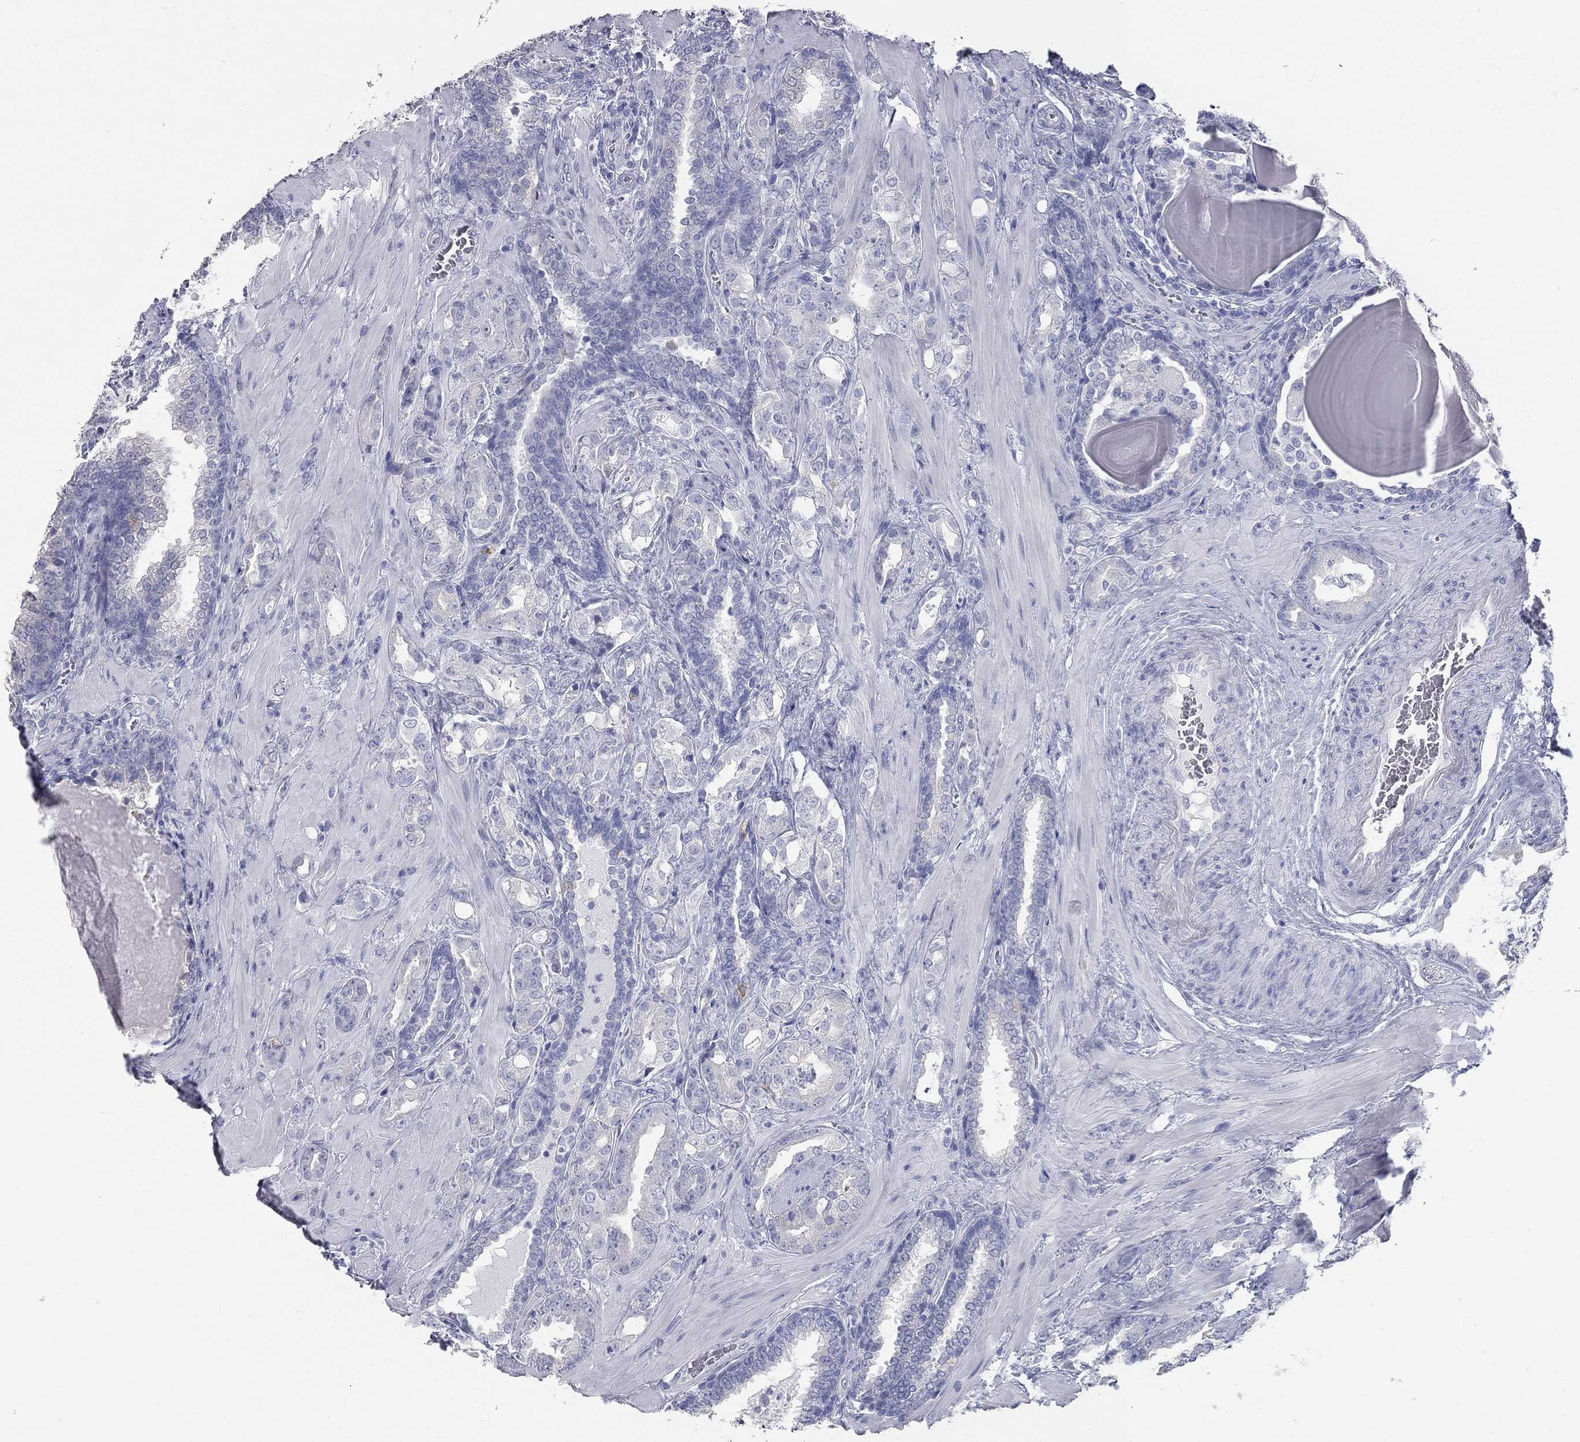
{"staining": {"intensity": "negative", "quantity": "none", "location": "none"}, "tissue": "prostate cancer", "cell_type": "Tumor cells", "image_type": "cancer", "snomed": [{"axis": "morphology", "description": "Adenocarcinoma, NOS"}, {"axis": "topography", "description": "Prostate"}], "caption": "This is an immunohistochemistry (IHC) histopathology image of human adenocarcinoma (prostate). There is no expression in tumor cells.", "gene": "TAC1", "patient": {"sex": "male", "age": 57}}